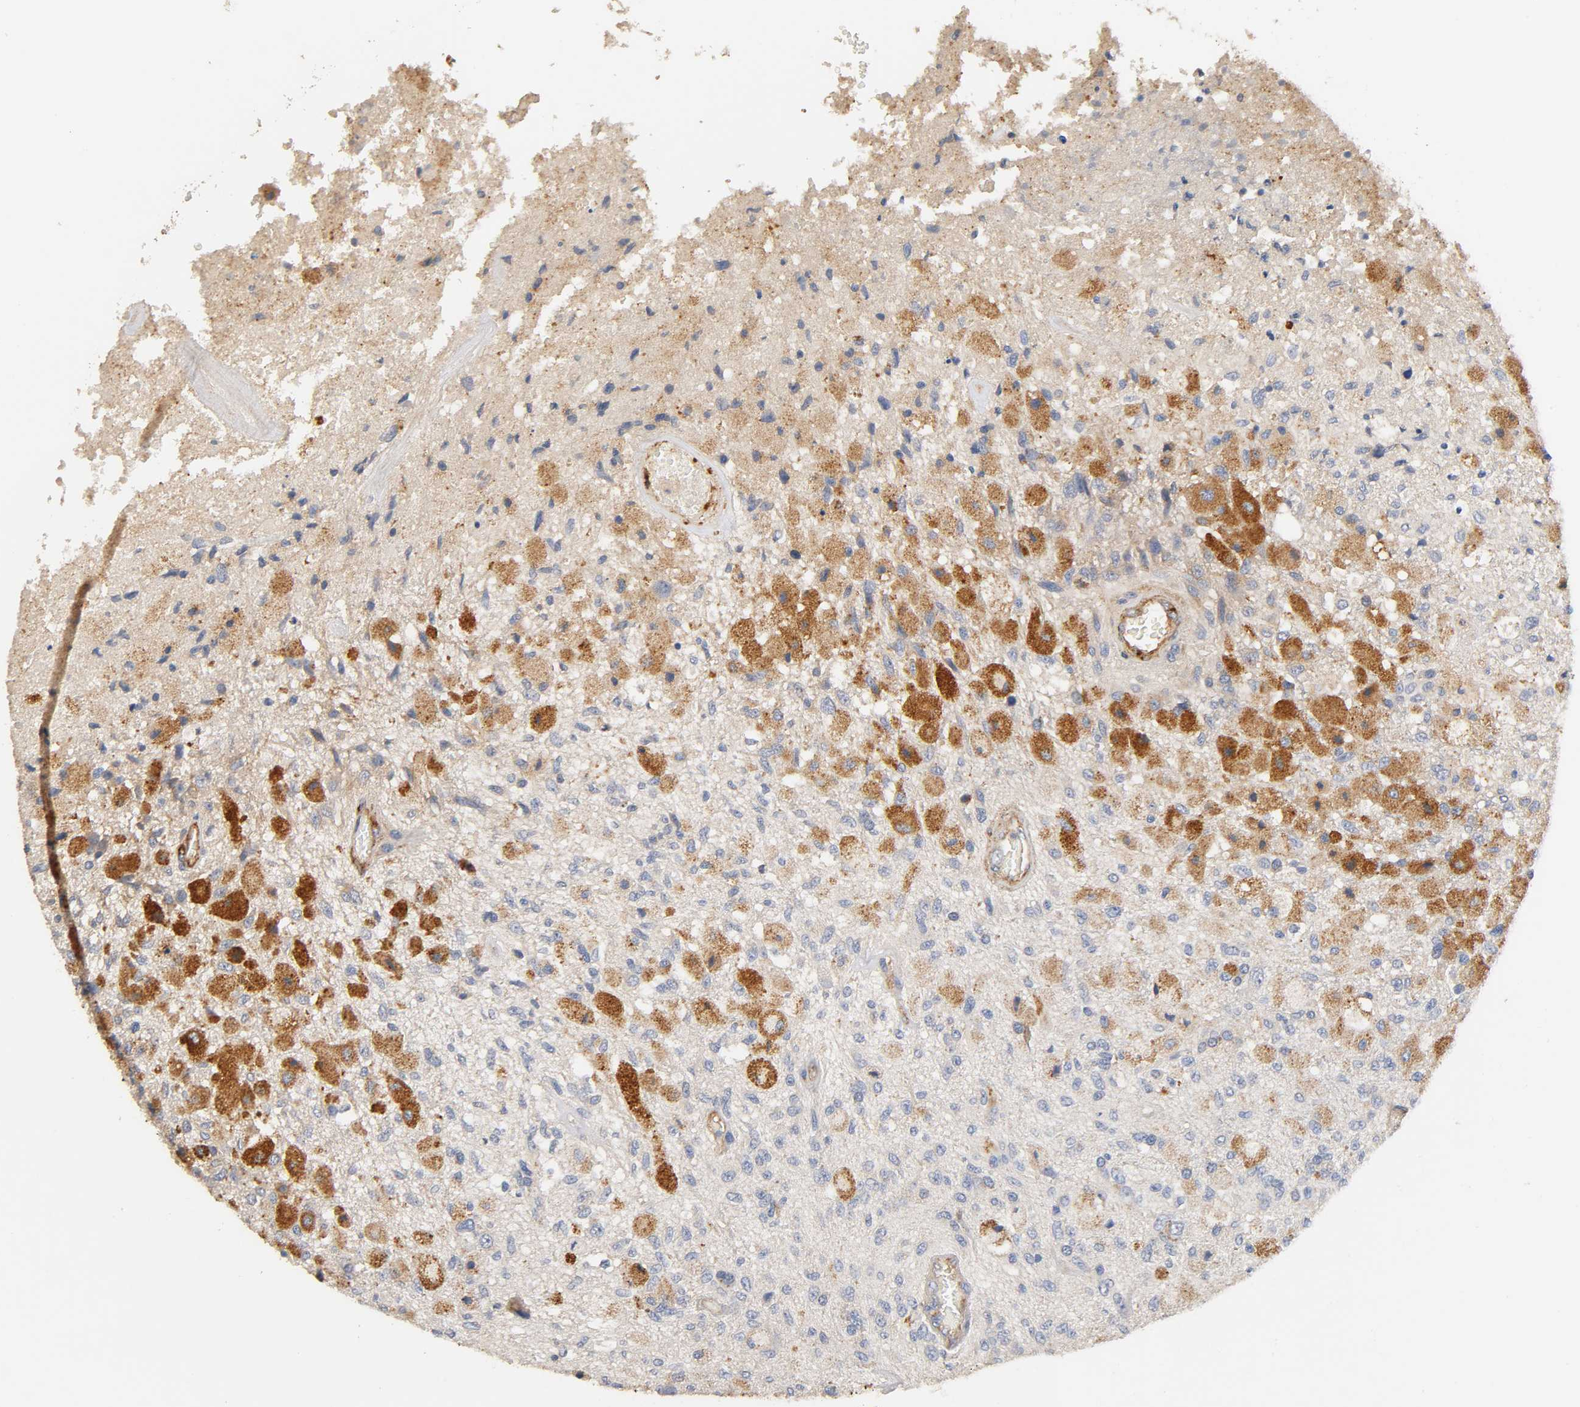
{"staining": {"intensity": "strong", "quantity": "25%-75%", "location": "cytoplasmic/membranous"}, "tissue": "glioma", "cell_type": "Tumor cells", "image_type": "cancer", "snomed": [{"axis": "morphology", "description": "Normal tissue, NOS"}, {"axis": "morphology", "description": "Glioma, malignant, High grade"}, {"axis": "topography", "description": "Cerebral cortex"}], "caption": "High-grade glioma (malignant) stained with IHC shows strong cytoplasmic/membranous staining in approximately 25%-75% of tumor cells.", "gene": "IFITM3", "patient": {"sex": "male", "age": 77}}